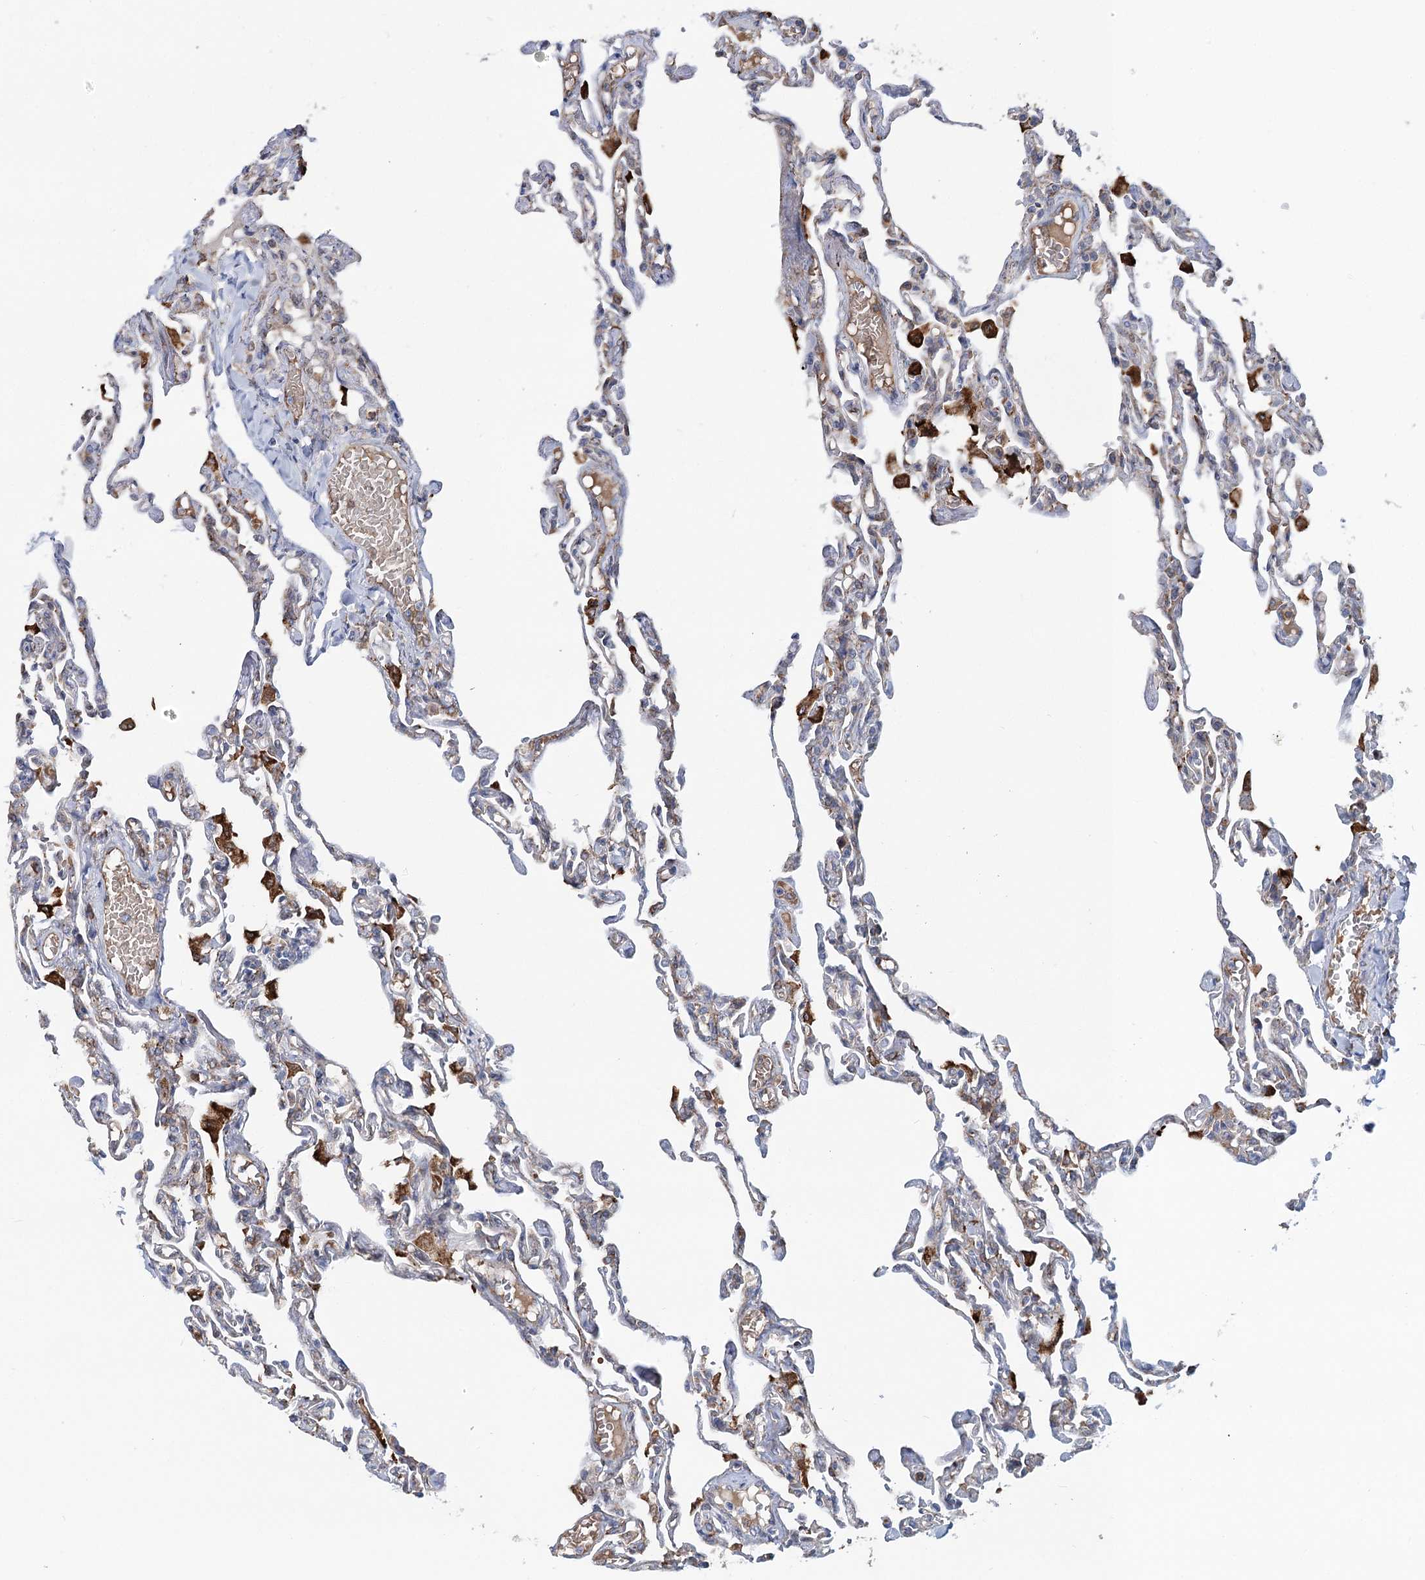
{"staining": {"intensity": "weak", "quantity": "<25%", "location": "cytoplasmic/membranous"}, "tissue": "lung", "cell_type": "Alveolar cells", "image_type": "normal", "snomed": [{"axis": "morphology", "description": "Normal tissue, NOS"}, {"axis": "topography", "description": "Lung"}], "caption": "Immunohistochemistry histopathology image of normal lung stained for a protein (brown), which reveals no staining in alveolar cells.", "gene": "CIB4", "patient": {"sex": "male", "age": 21}}